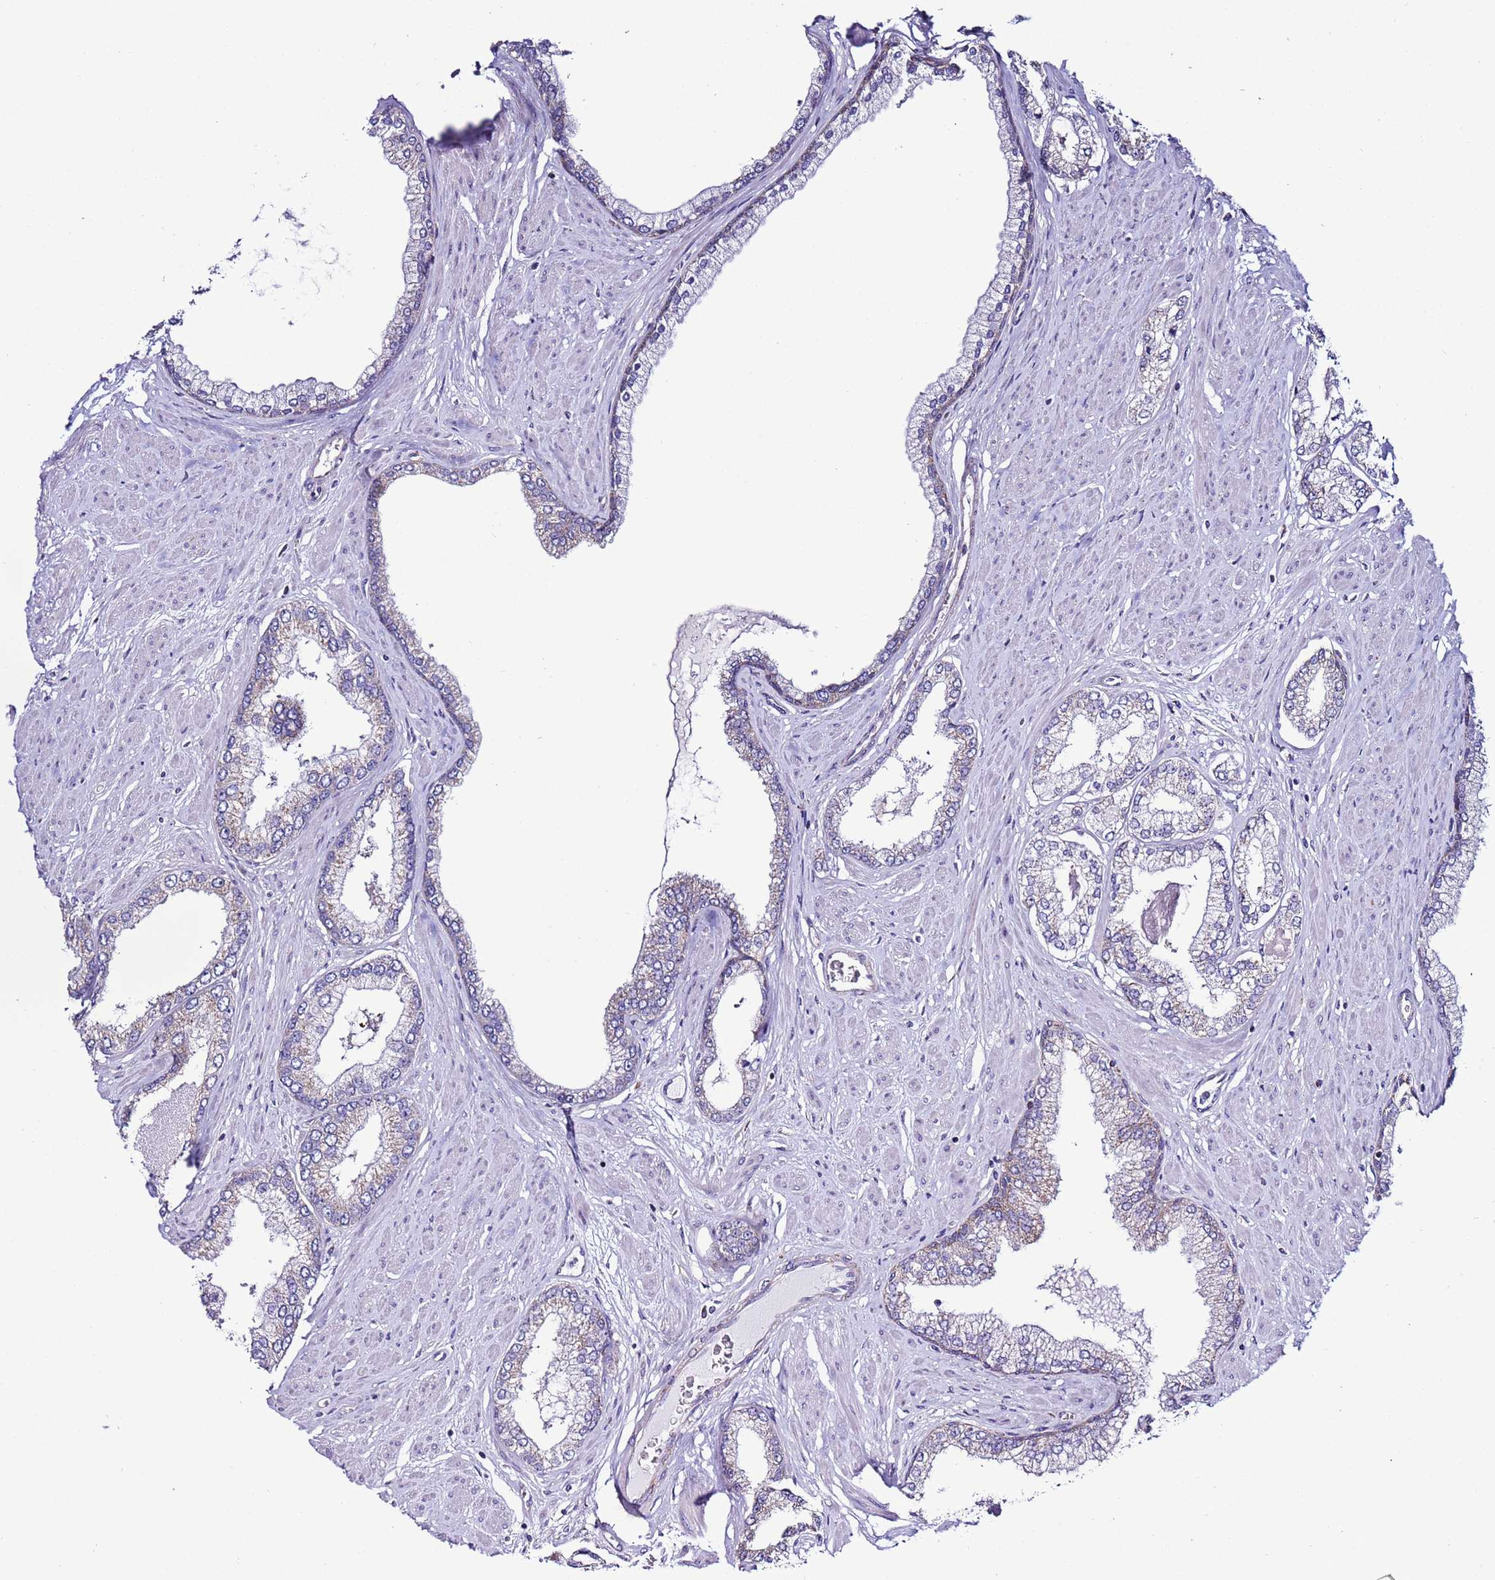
{"staining": {"intensity": "negative", "quantity": "none", "location": "none"}, "tissue": "prostate cancer", "cell_type": "Tumor cells", "image_type": "cancer", "snomed": [{"axis": "morphology", "description": "Adenocarcinoma, Low grade"}, {"axis": "topography", "description": "Prostate"}], "caption": "This is an immunohistochemistry micrograph of human prostate low-grade adenocarcinoma. There is no expression in tumor cells.", "gene": "AHI1", "patient": {"sex": "male", "age": 55}}